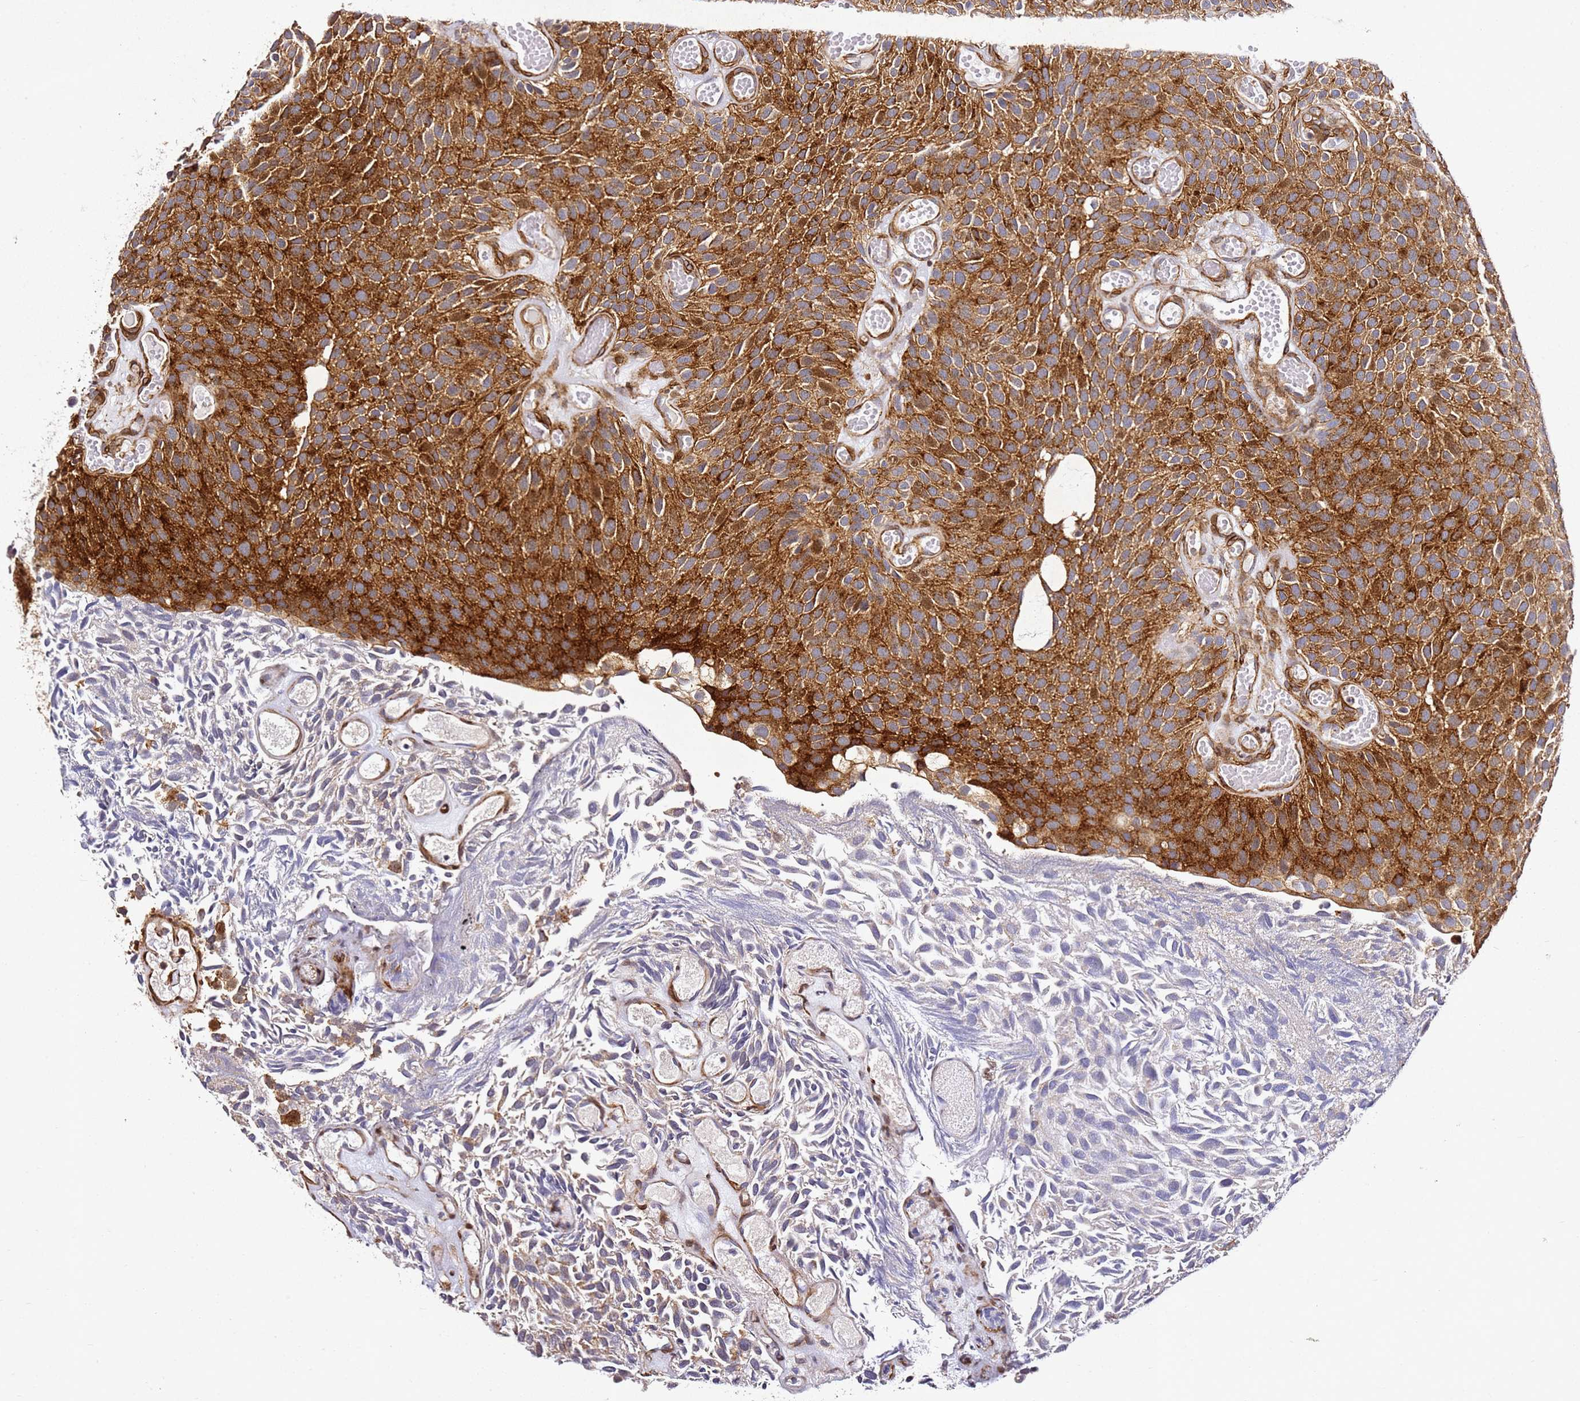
{"staining": {"intensity": "strong", "quantity": ">75%", "location": "cytoplasmic/membranous"}, "tissue": "urothelial cancer", "cell_type": "Tumor cells", "image_type": "cancer", "snomed": [{"axis": "morphology", "description": "Urothelial carcinoma, Low grade"}, {"axis": "topography", "description": "Urinary bladder"}], "caption": "The micrograph shows a brown stain indicating the presence of a protein in the cytoplasmic/membranous of tumor cells in urothelial carcinoma (low-grade).", "gene": "ZNF296", "patient": {"sex": "male", "age": 89}}